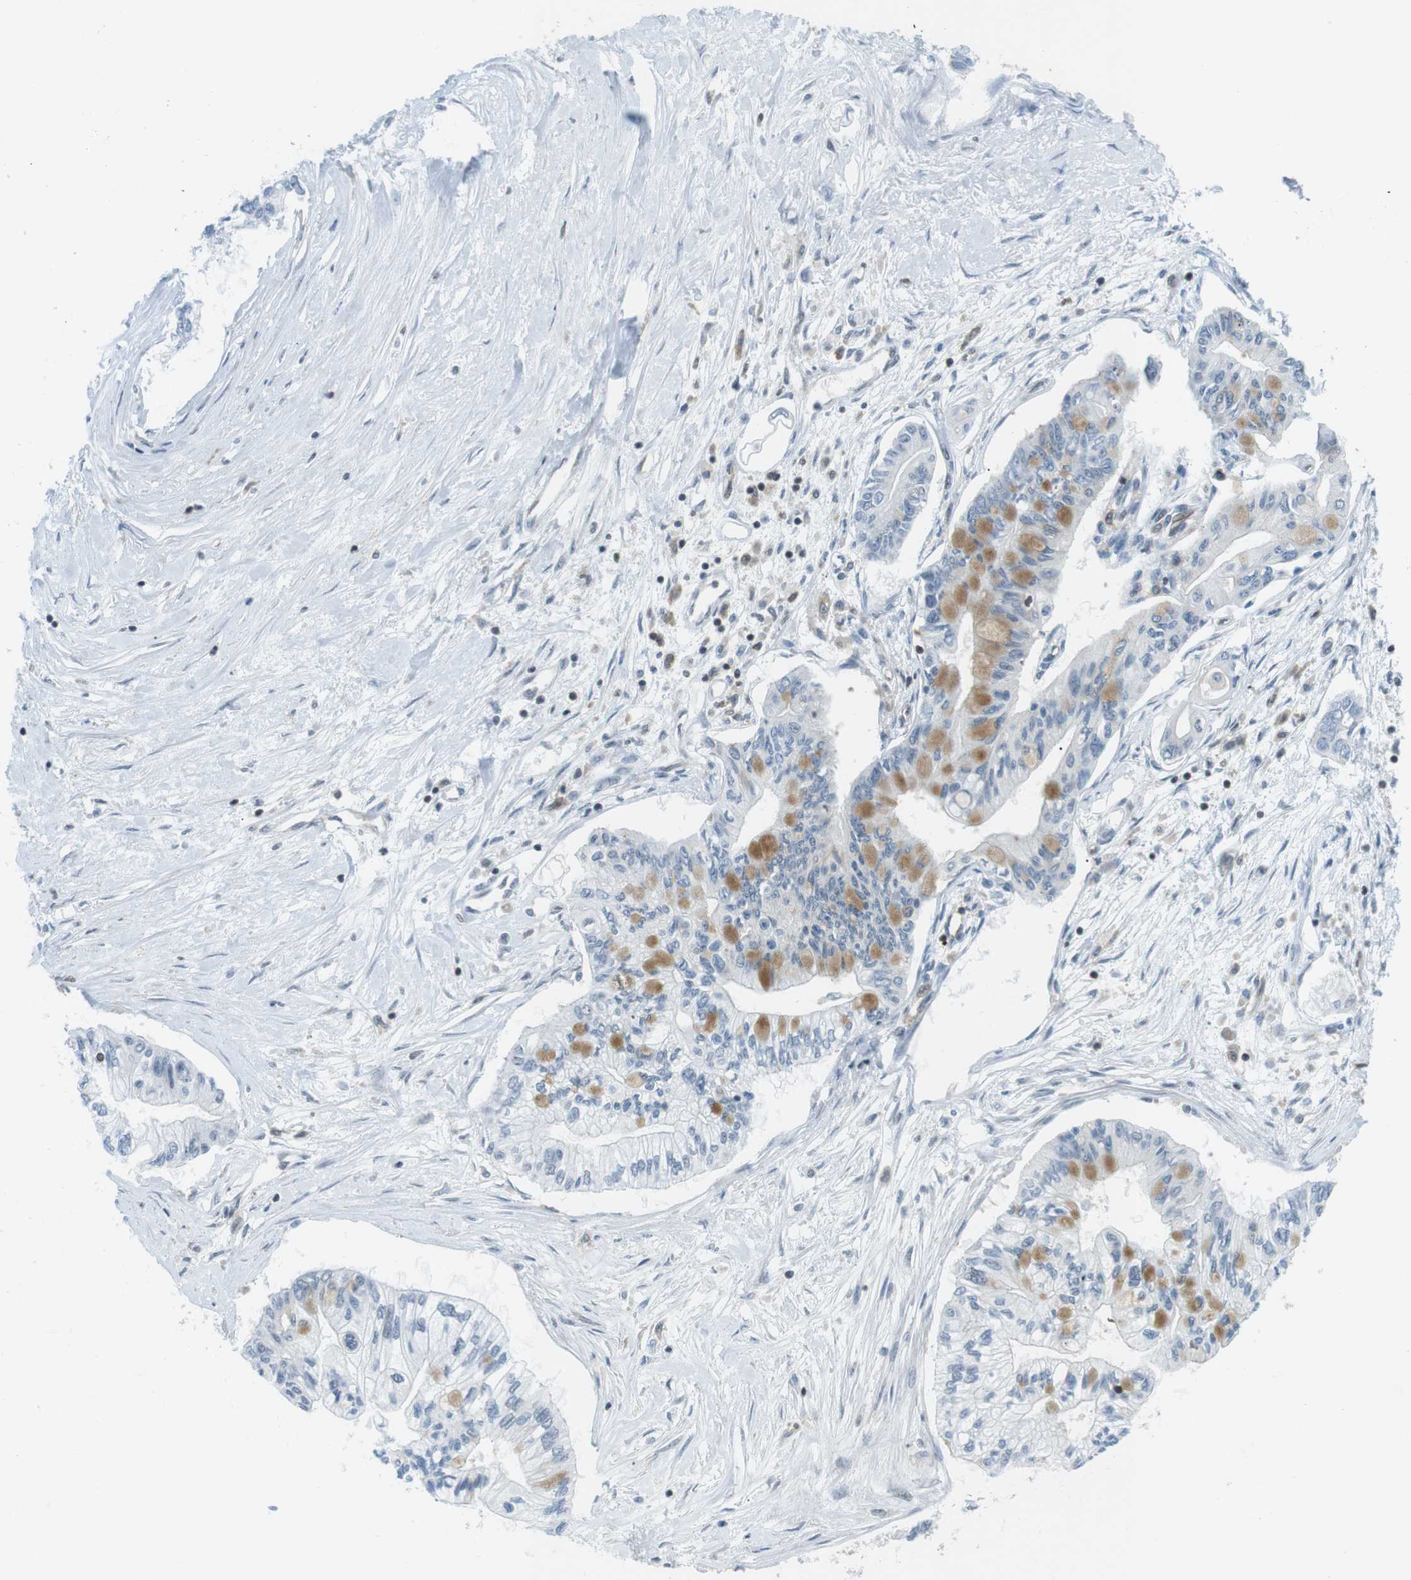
{"staining": {"intensity": "moderate", "quantity": "<25%", "location": "cytoplasmic/membranous"}, "tissue": "pancreatic cancer", "cell_type": "Tumor cells", "image_type": "cancer", "snomed": [{"axis": "morphology", "description": "Adenocarcinoma, NOS"}, {"axis": "topography", "description": "Pancreas"}], "caption": "Immunohistochemistry (IHC) staining of pancreatic cancer, which exhibits low levels of moderate cytoplasmic/membranous staining in about <25% of tumor cells indicating moderate cytoplasmic/membranous protein staining. The staining was performed using DAB (brown) for protein detection and nuclei were counterstained in hematoxylin (blue).", "gene": "STK10", "patient": {"sex": "female", "age": 77}}